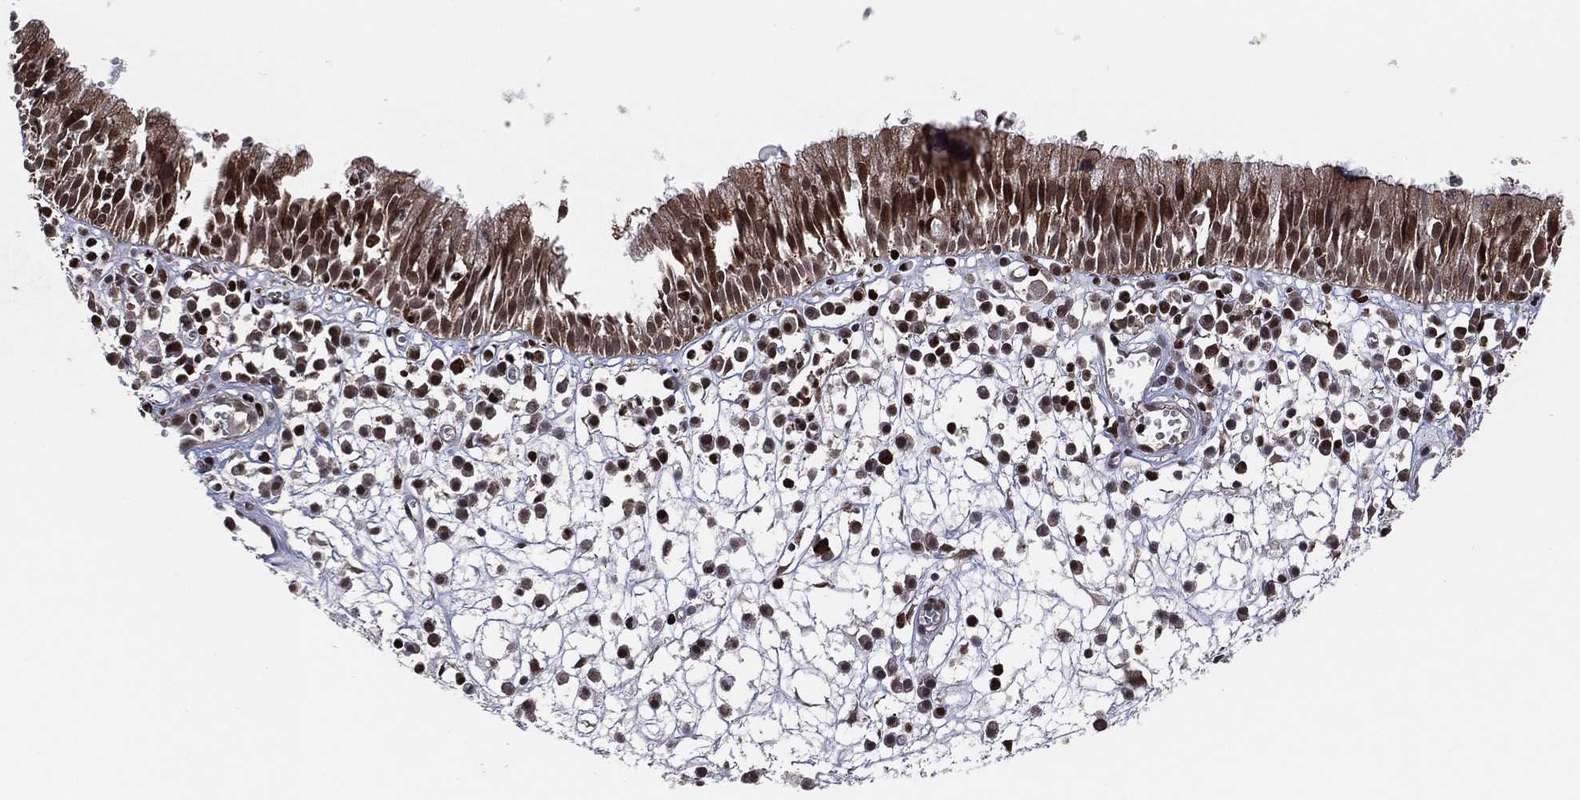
{"staining": {"intensity": "strong", "quantity": ">75%", "location": "cytoplasmic/membranous,nuclear"}, "tissue": "nasopharynx", "cell_type": "Respiratory epithelial cells", "image_type": "normal", "snomed": [{"axis": "morphology", "description": "Normal tissue, NOS"}, {"axis": "topography", "description": "Nasopharynx"}], "caption": "Immunohistochemistry (DAB (3,3'-diaminobenzidine)) staining of benign nasopharynx shows strong cytoplasmic/membranous,nuclear protein expression in about >75% of respiratory epithelial cells.", "gene": "PSMA1", "patient": {"sex": "female", "age": 77}}